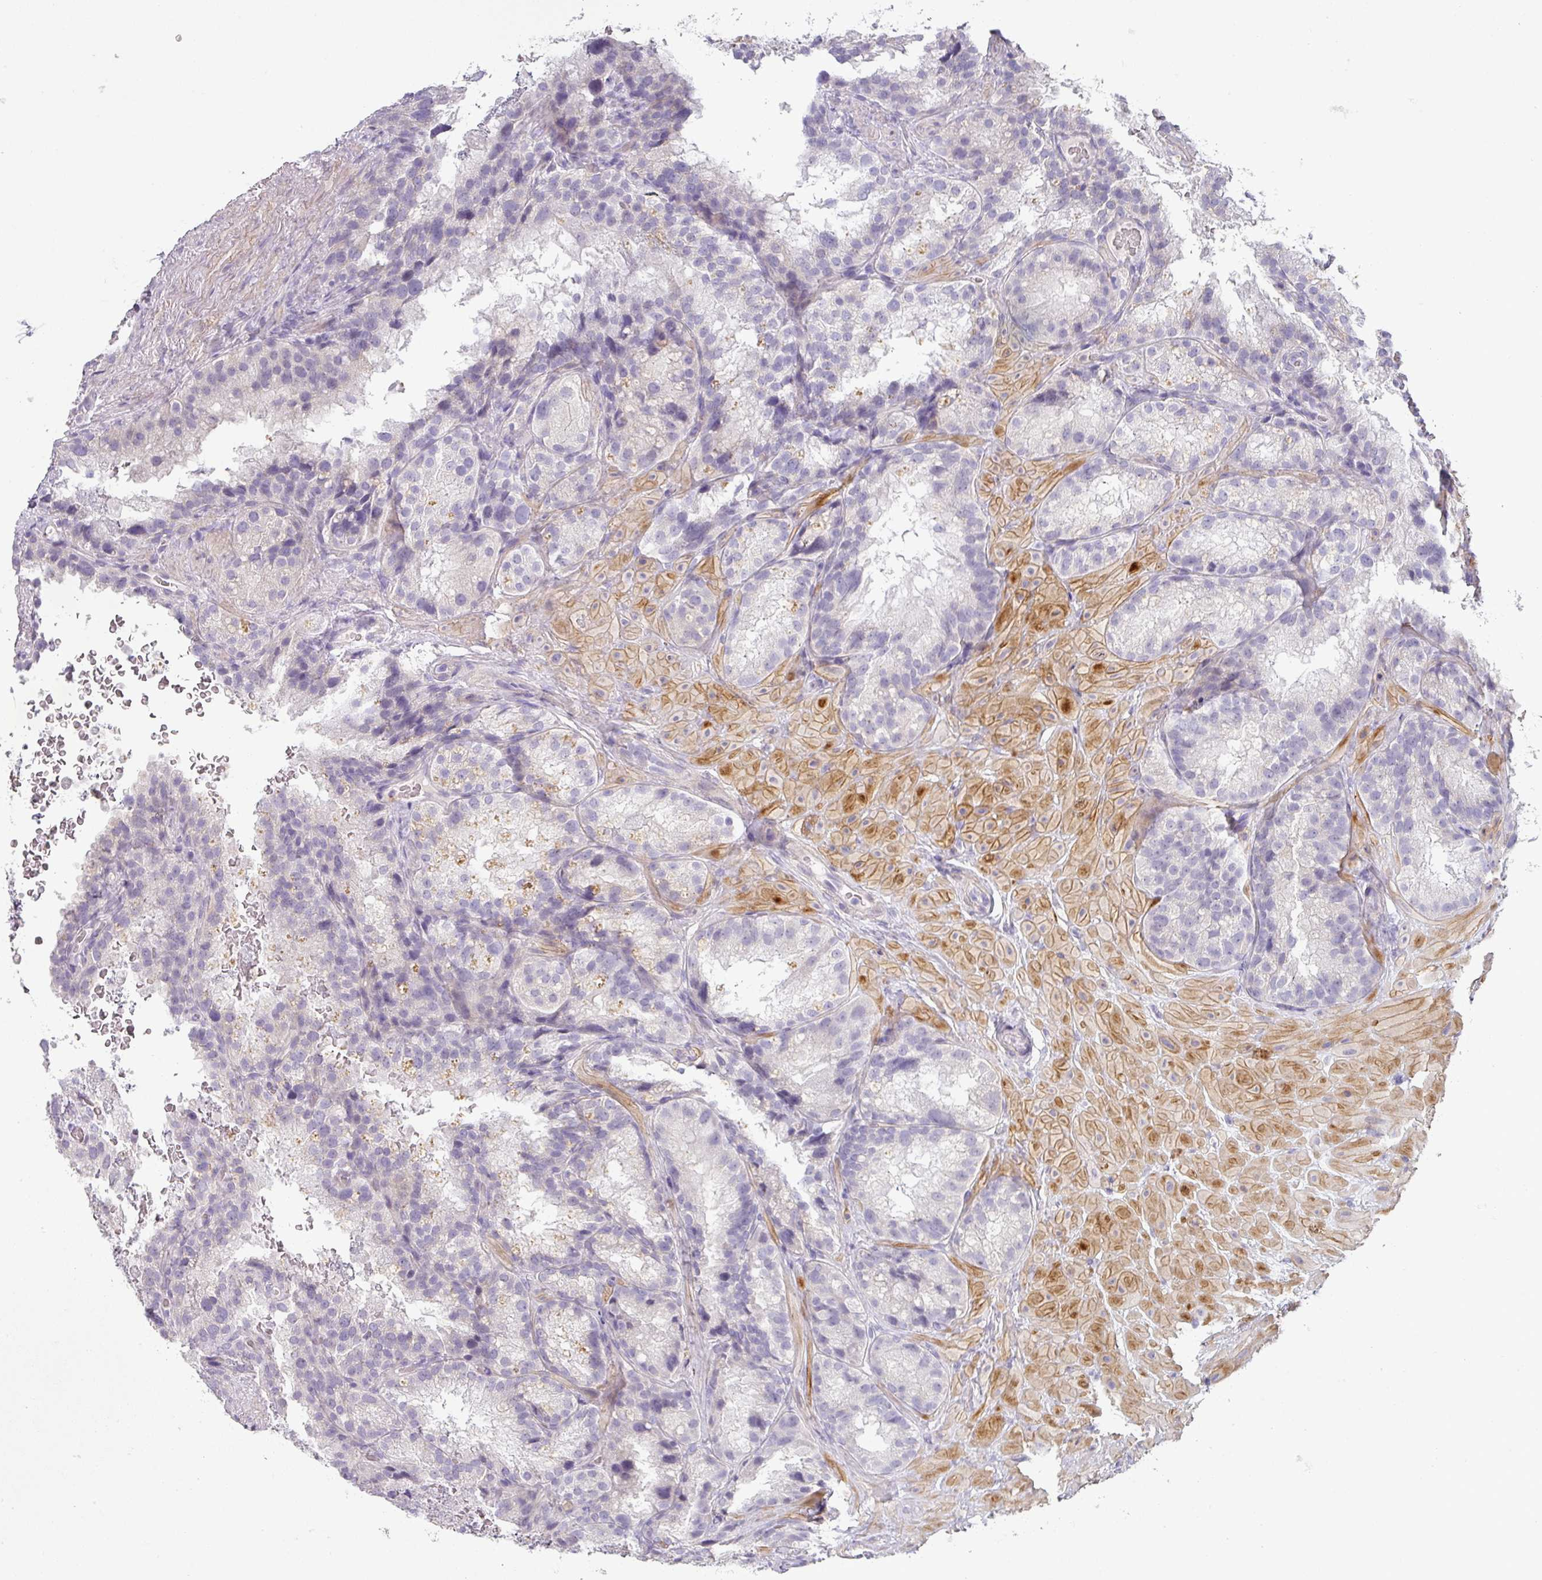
{"staining": {"intensity": "negative", "quantity": "none", "location": "none"}, "tissue": "seminal vesicle", "cell_type": "Glandular cells", "image_type": "normal", "snomed": [{"axis": "morphology", "description": "Normal tissue, NOS"}, {"axis": "topography", "description": "Seminal veicle"}], "caption": "This photomicrograph is of normal seminal vesicle stained with immunohistochemistry to label a protein in brown with the nuclei are counter-stained blue. There is no positivity in glandular cells.", "gene": "BTLA", "patient": {"sex": "male", "age": 58}}